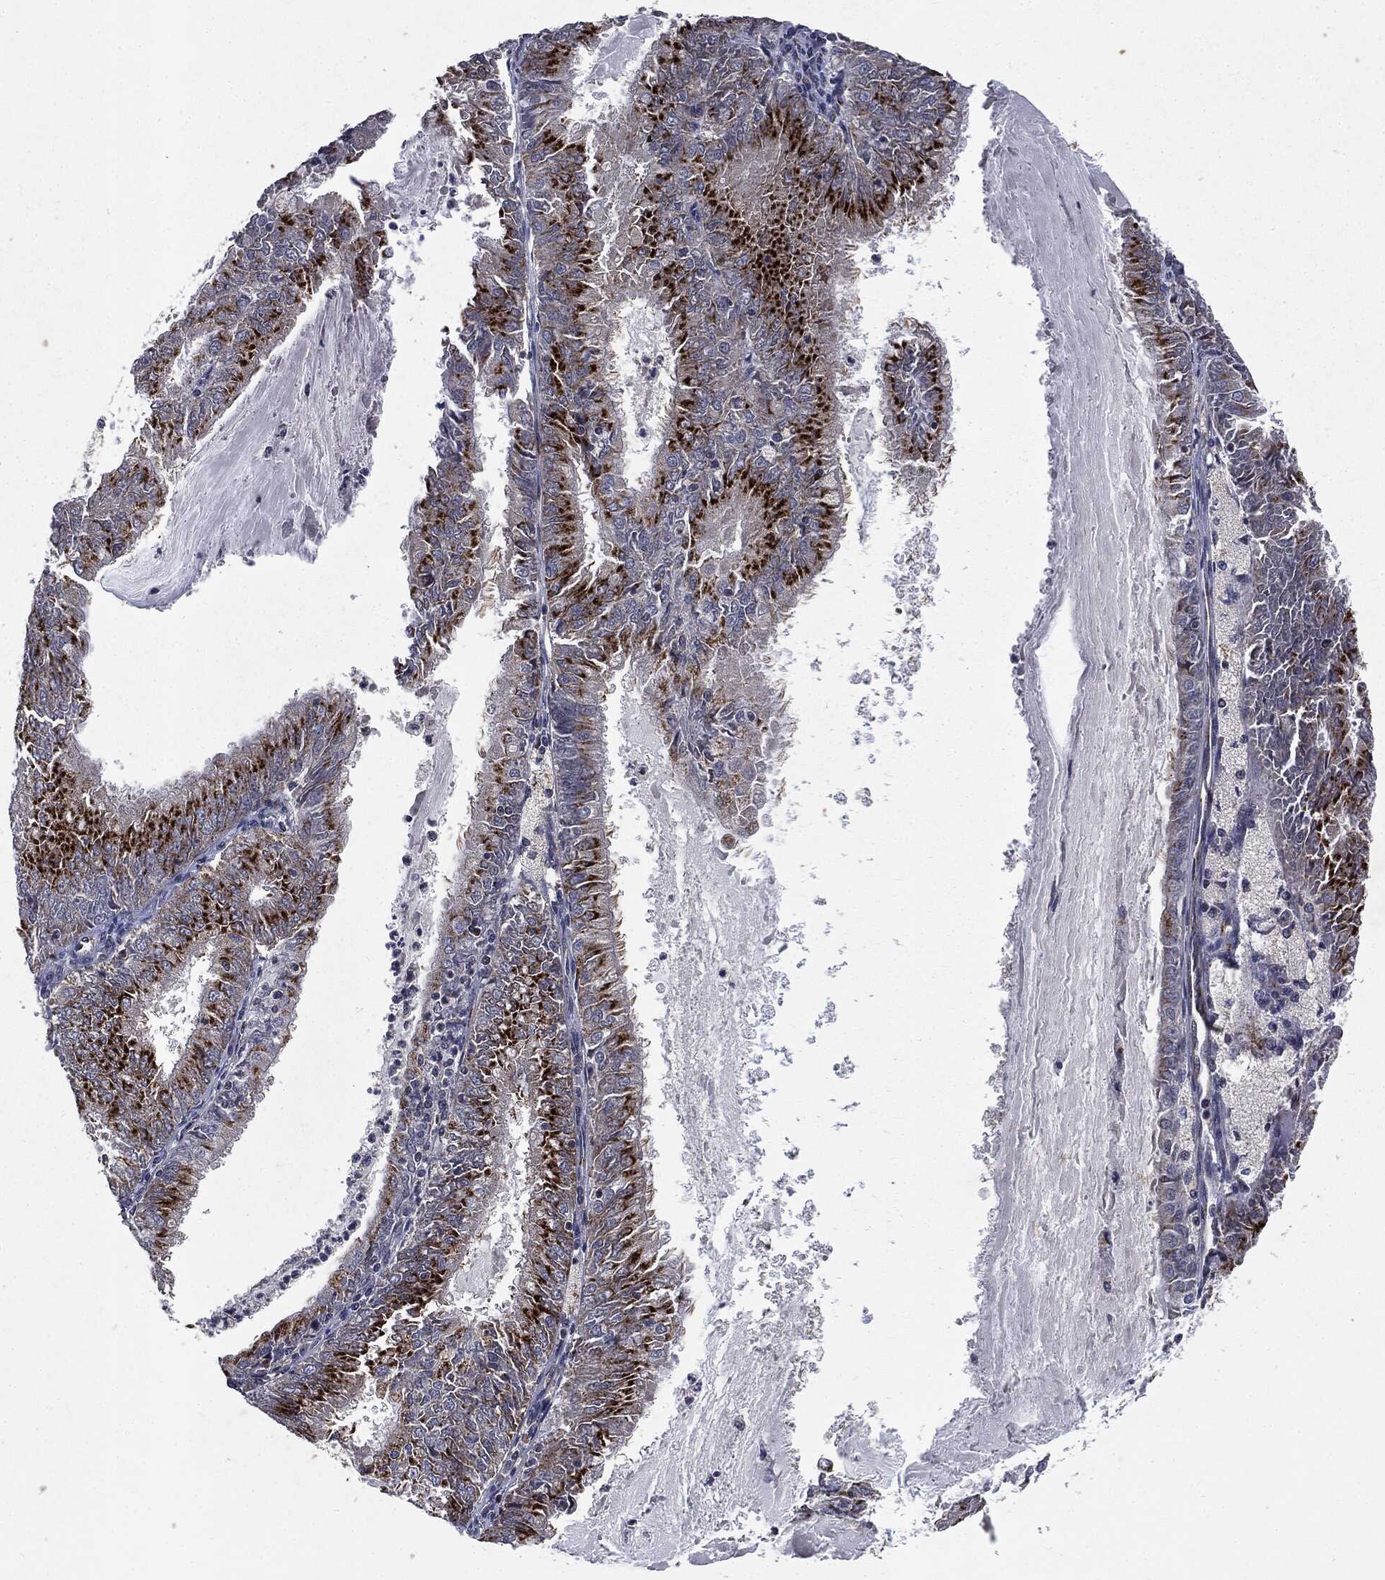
{"staining": {"intensity": "strong", "quantity": ">75%", "location": "cytoplasmic/membranous"}, "tissue": "endometrial cancer", "cell_type": "Tumor cells", "image_type": "cancer", "snomed": [{"axis": "morphology", "description": "Adenocarcinoma, NOS"}, {"axis": "topography", "description": "Endometrium"}], "caption": "Endometrial cancer (adenocarcinoma) stained with a protein marker displays strong staining in tumor cells.", "gene": "PLPPR2", "patient": {"sex": "female", "age": 57}}